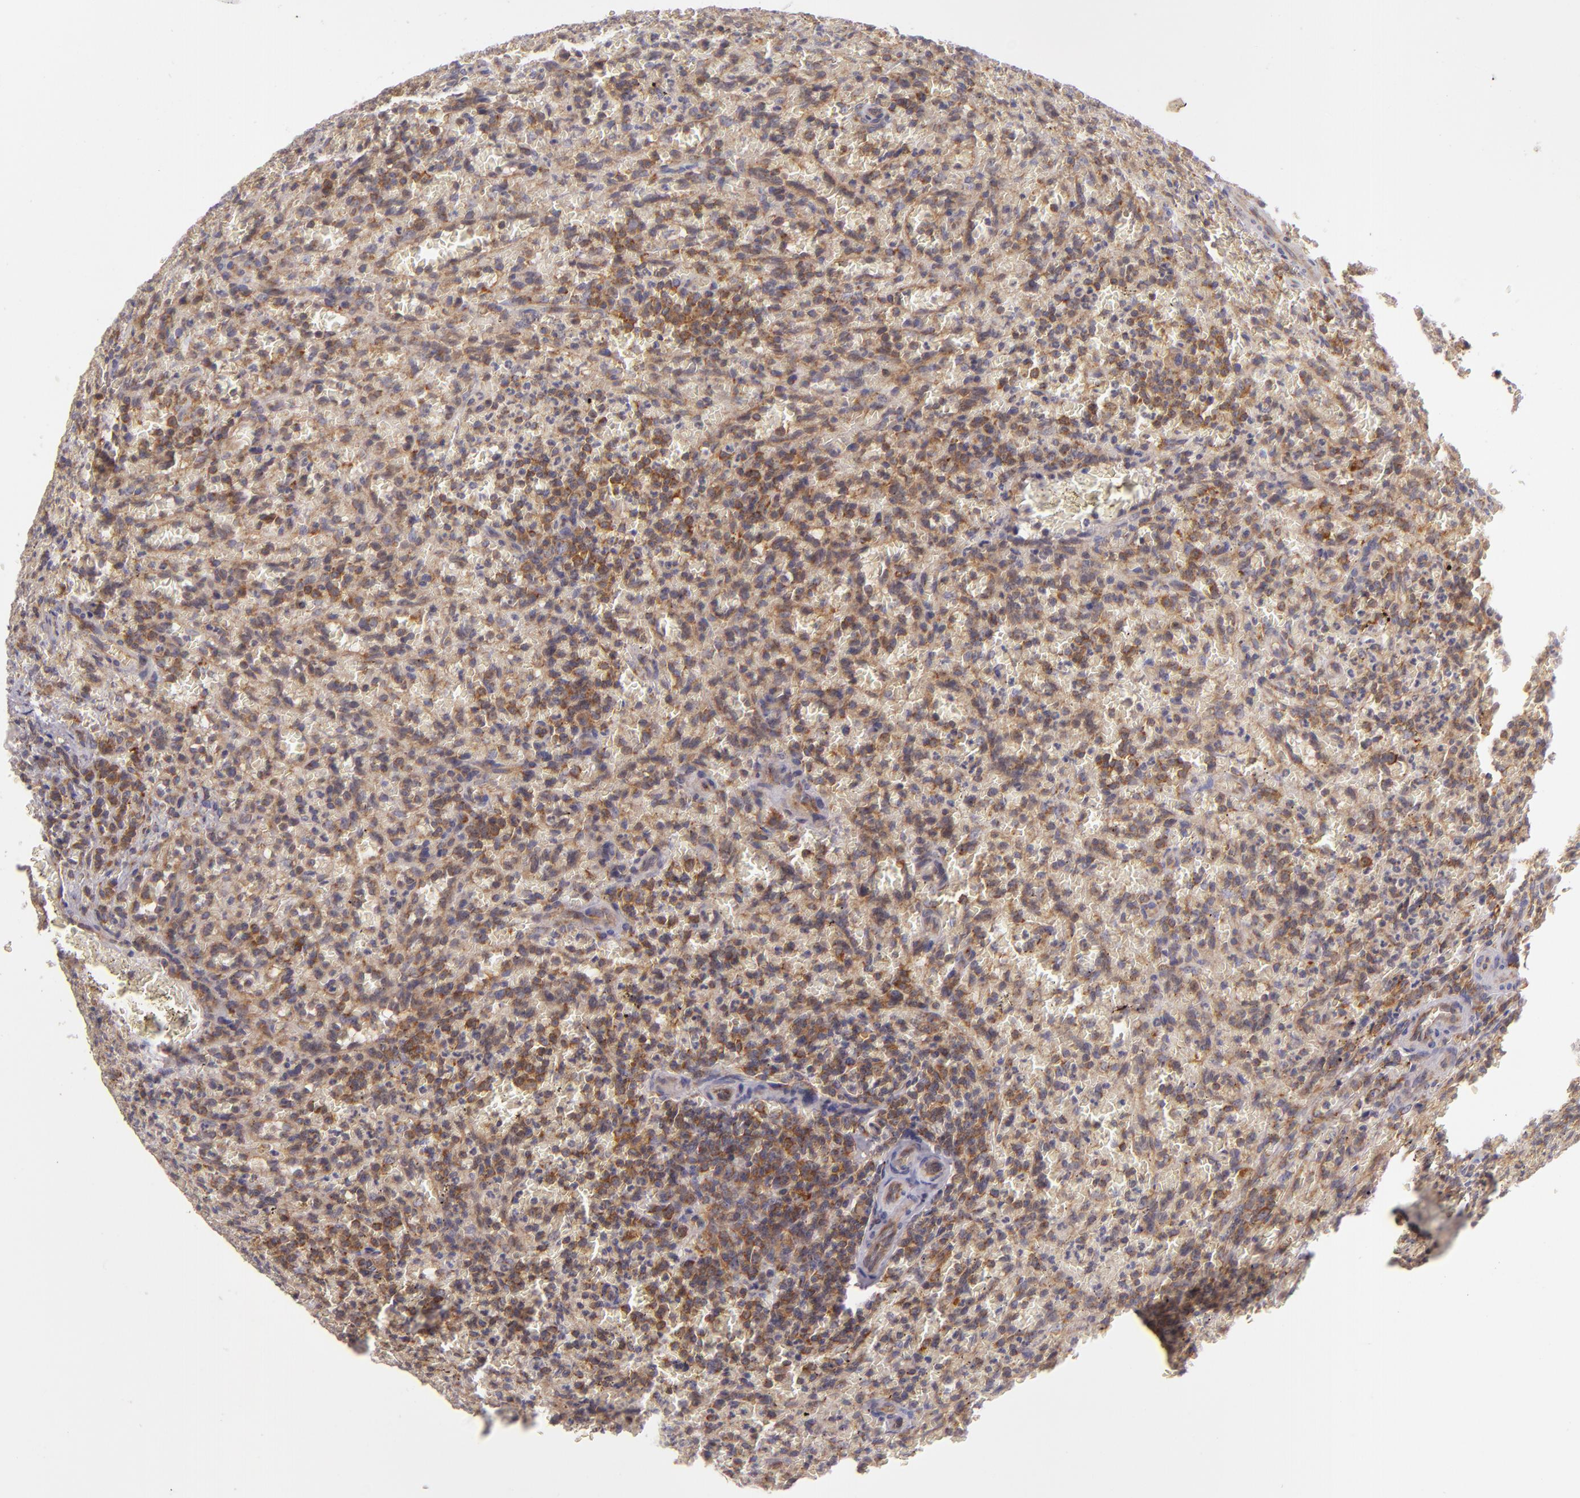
{"staining": {"intensity": "moderate", "quantity": "25%-75%", "location": "cytoplasmic/membranous"}, "tissue": "lymphoma", "cell_type": "Tumor cells", "image_type": "cancer", "snomed": [{"axis": "morphology", "description": "Malignant lymphoma, non-Hodgkin's type, Low grade"}, {"axis": "topography", "description": "Spleen"}], "caption": "Human lymphoma stained with a protein marker shows moderate staining in tumor cells.", "gene": "UPF3B", "patient": {"sex": "female", "age": 64}}